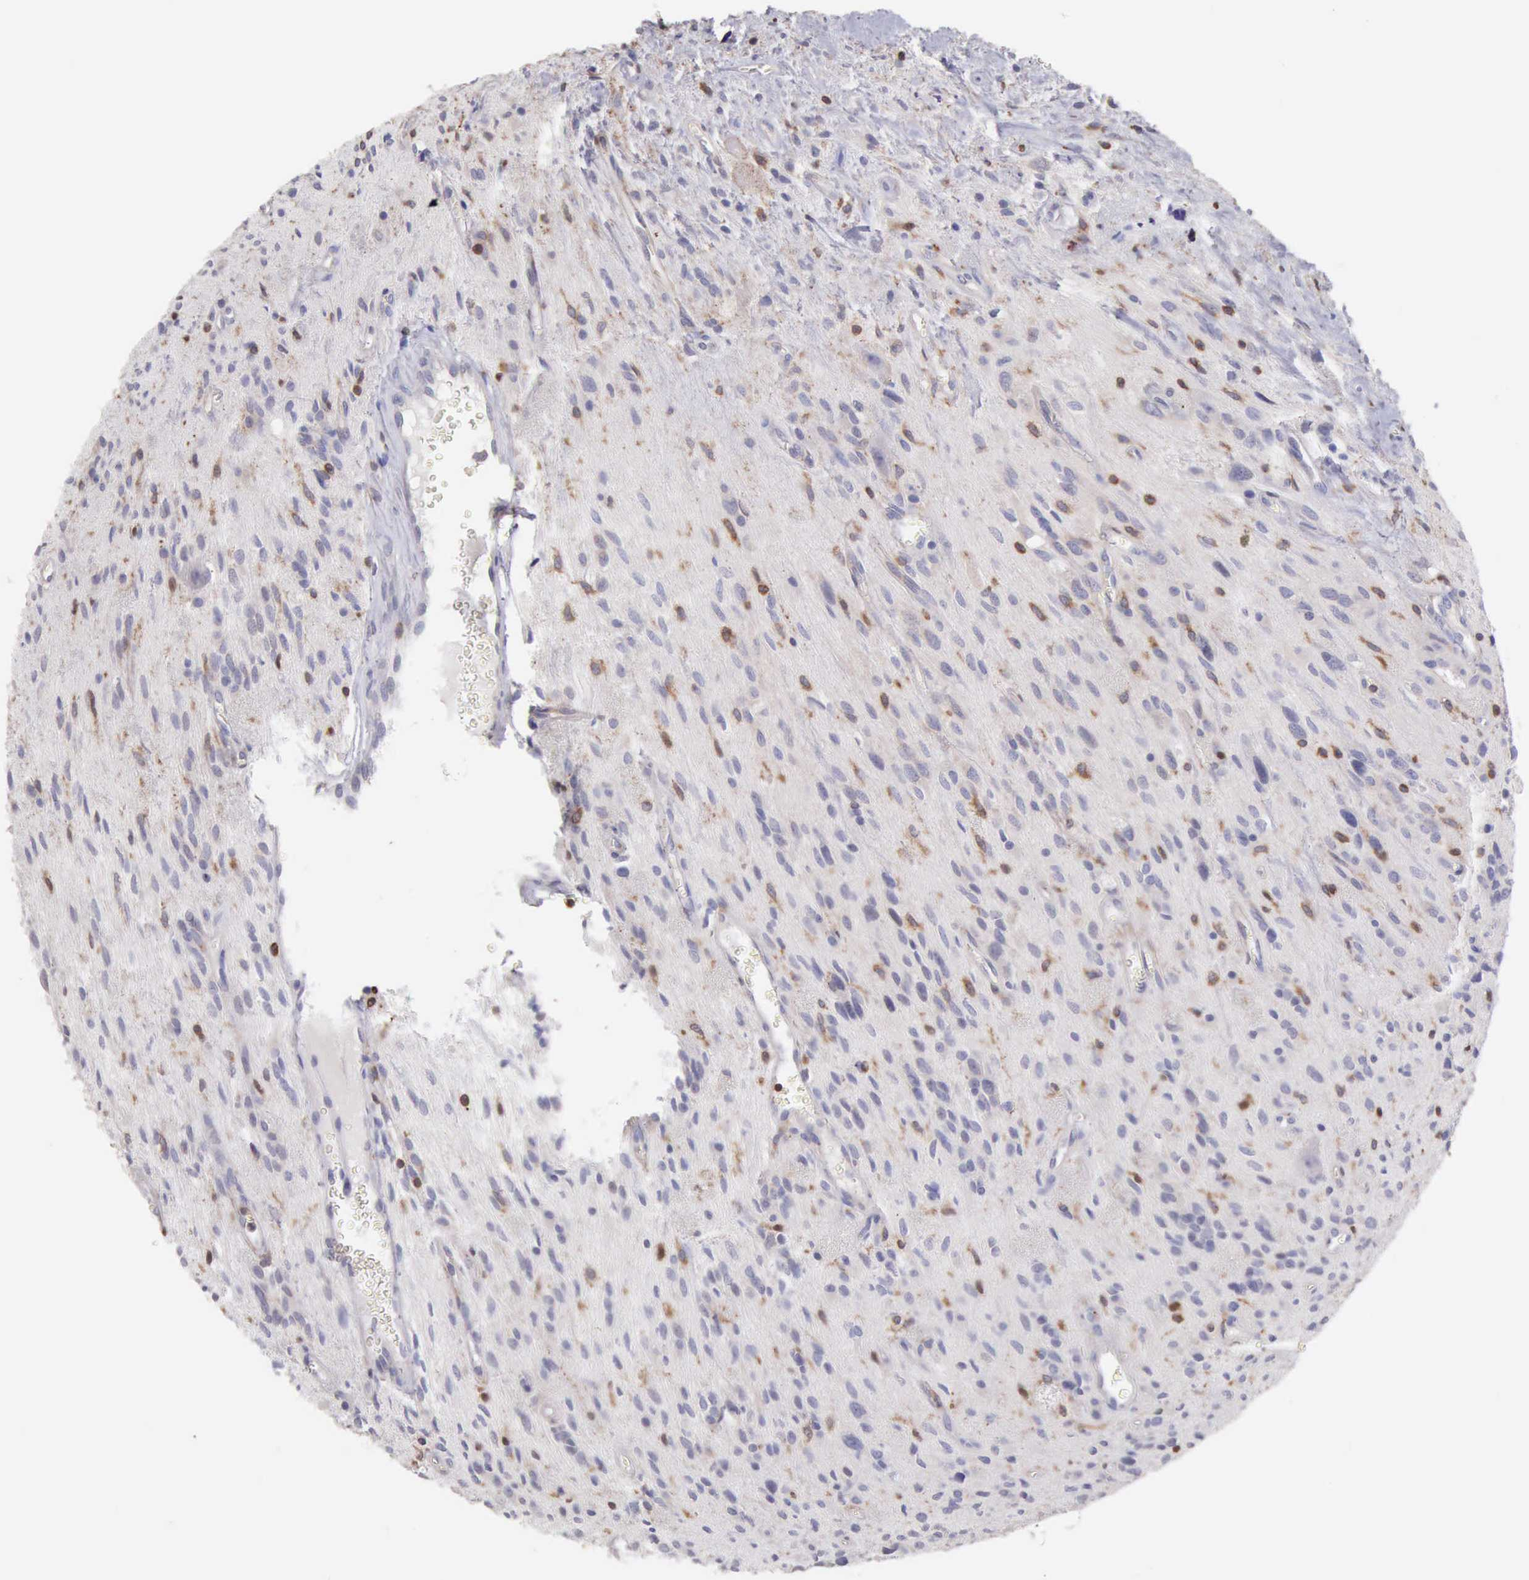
{"staining": {"intensity": "negative", "quantity": "none", "location": "none"}, "tissue": "glioma", "cell_type": "Tumor cells", "image_type": "cancer", "snomed": [{"axis": "morphology", "description": "Glioma, malignant, Low grade"}, {"axis": "topography", "description": "Brain"}], "caption": "A histopathology image of human malignant glioma (low-grade) is negative for staining in tumor cells.", "gene": "SASH3", "patient": {"sex": "female", "age": 15}}